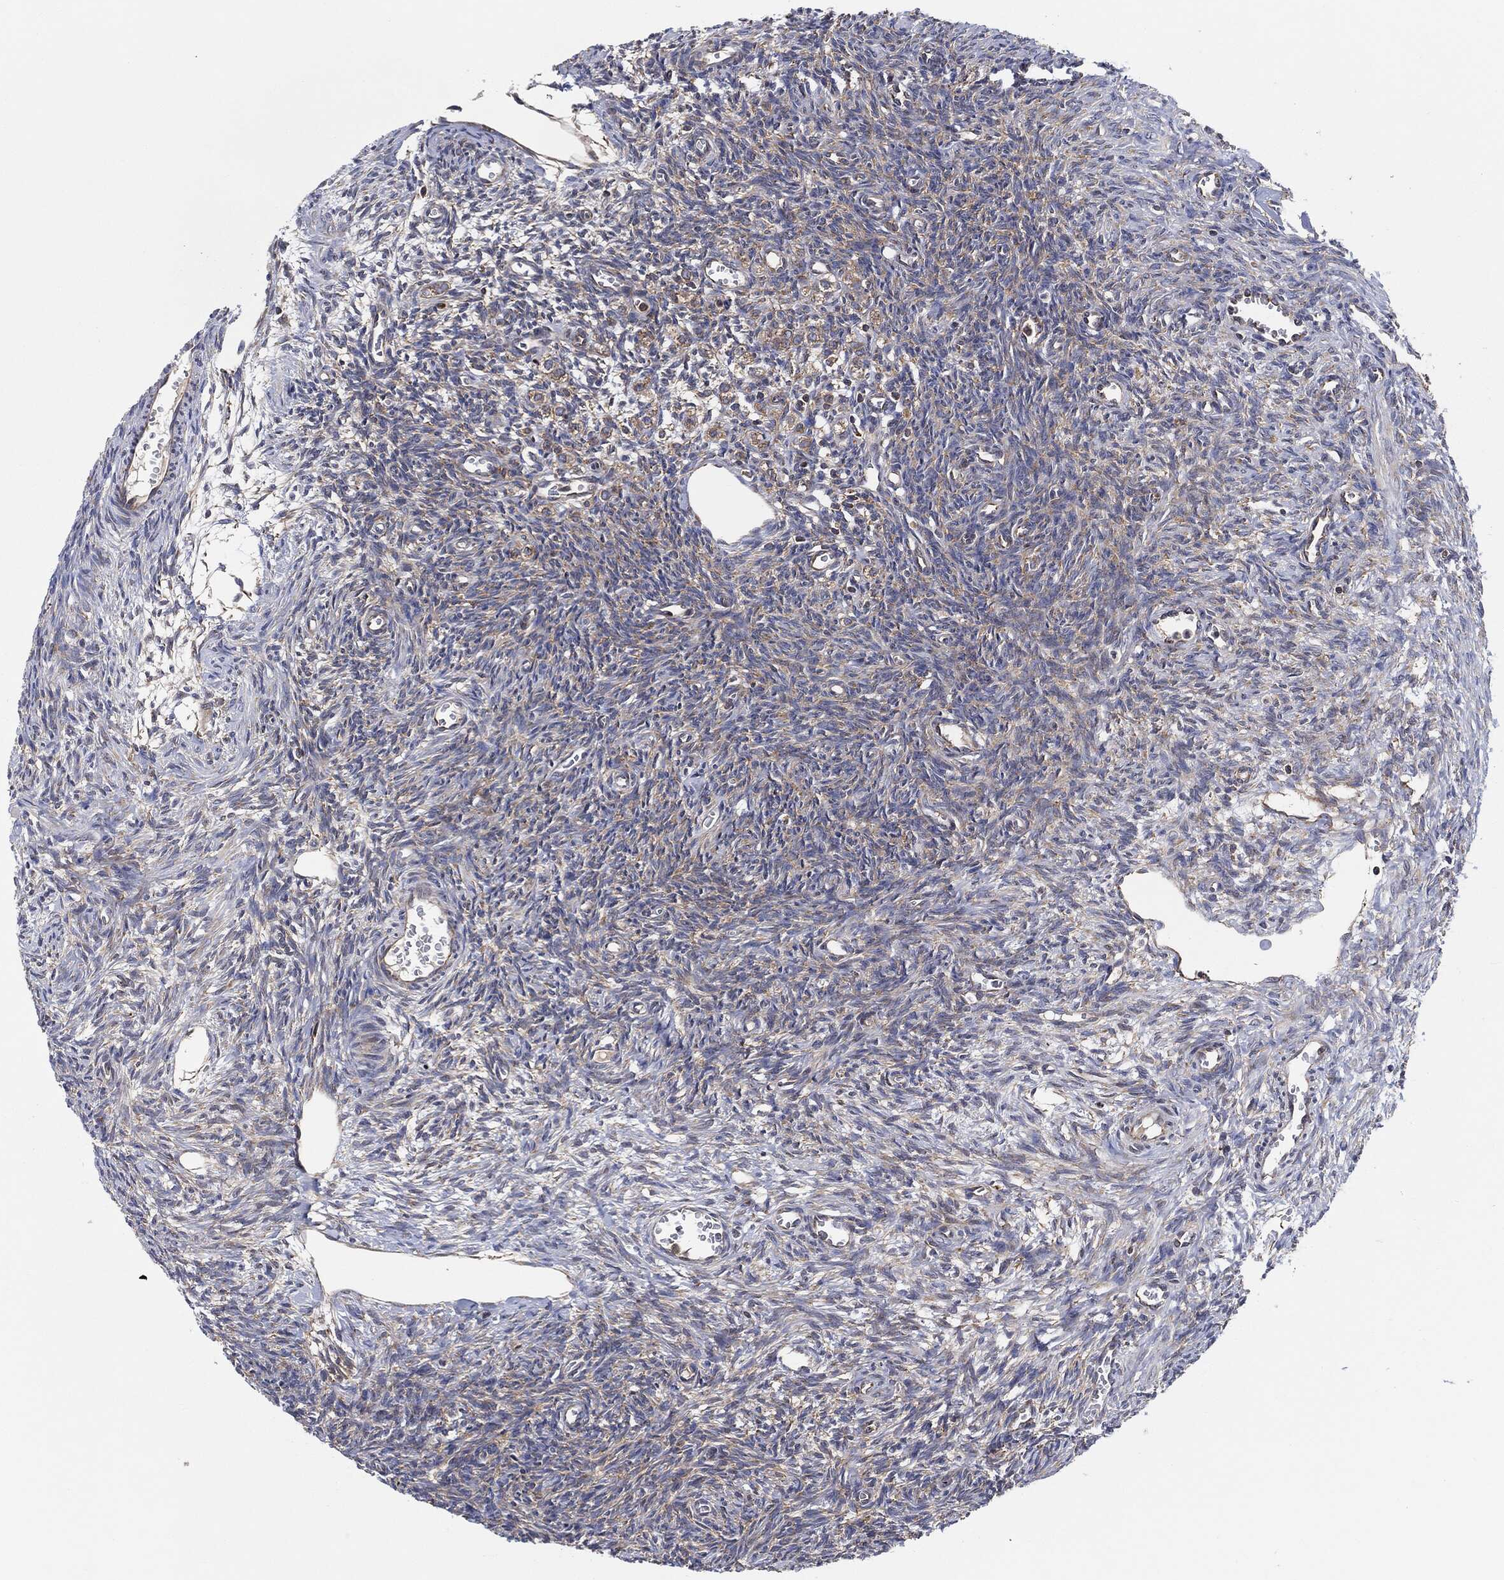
{"staining": {"intensity": "weak", "quantity": "25%-75%", "location": "cytoplasmic/membranous"}, "tissue": "ovary", "cell_type": "Follicle cells", "image_type": "normal", "snomed": [{"axis": "morphology", "description": "Normal tissue, NOS"}, {"axis": "topography", "description": "Ovary"}], "caption": "A micrograph of human ovary stained for a protein demonstrates weak cytoplasmic/membranous brown staining in follicle cells.", "gene": "EIF2S2", "patient": {"sex": "female", "age": 27}}